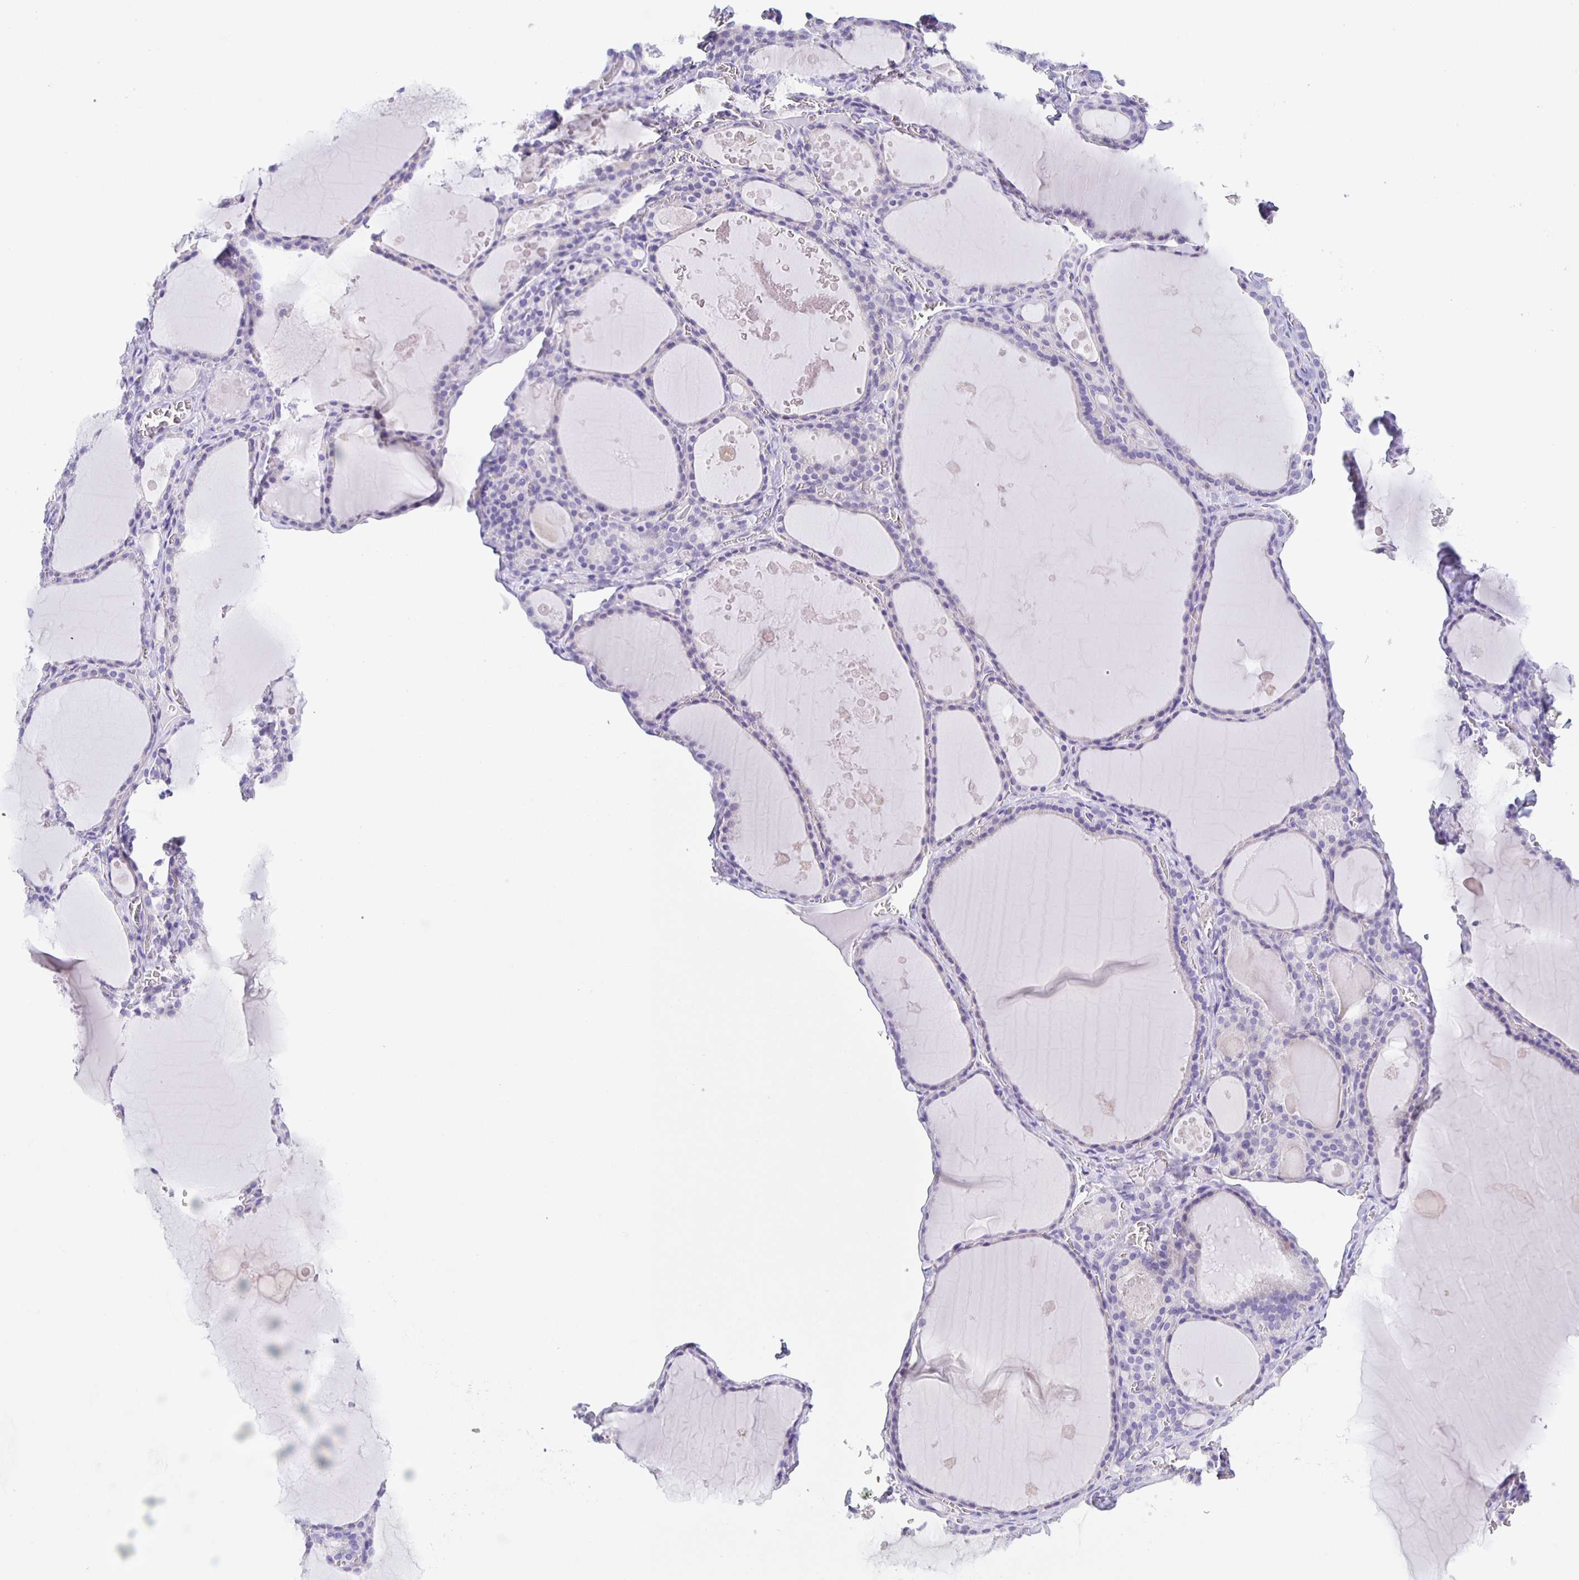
{"staining": {"intensity": "negative", "quantity": "none", "location": "none"}, "tissue": "thyroid gland", "cell_type": "Glandular cells", "image_type": "normal", "snomed": [{"axis": "morphology", "description": "Normal tissue, NOS"}, {"axis": "topography", "description": "Thyroid gland"}], "caption": "This photomicrograph is of benign thyroid gland stained with immunohistochemistry to label a protein in brown with the nuclei are counter-stained blue. There is no staining in glandular cells.", "gene": "TGIF2LX", "patient": {"sex": "male", "age": 56}}